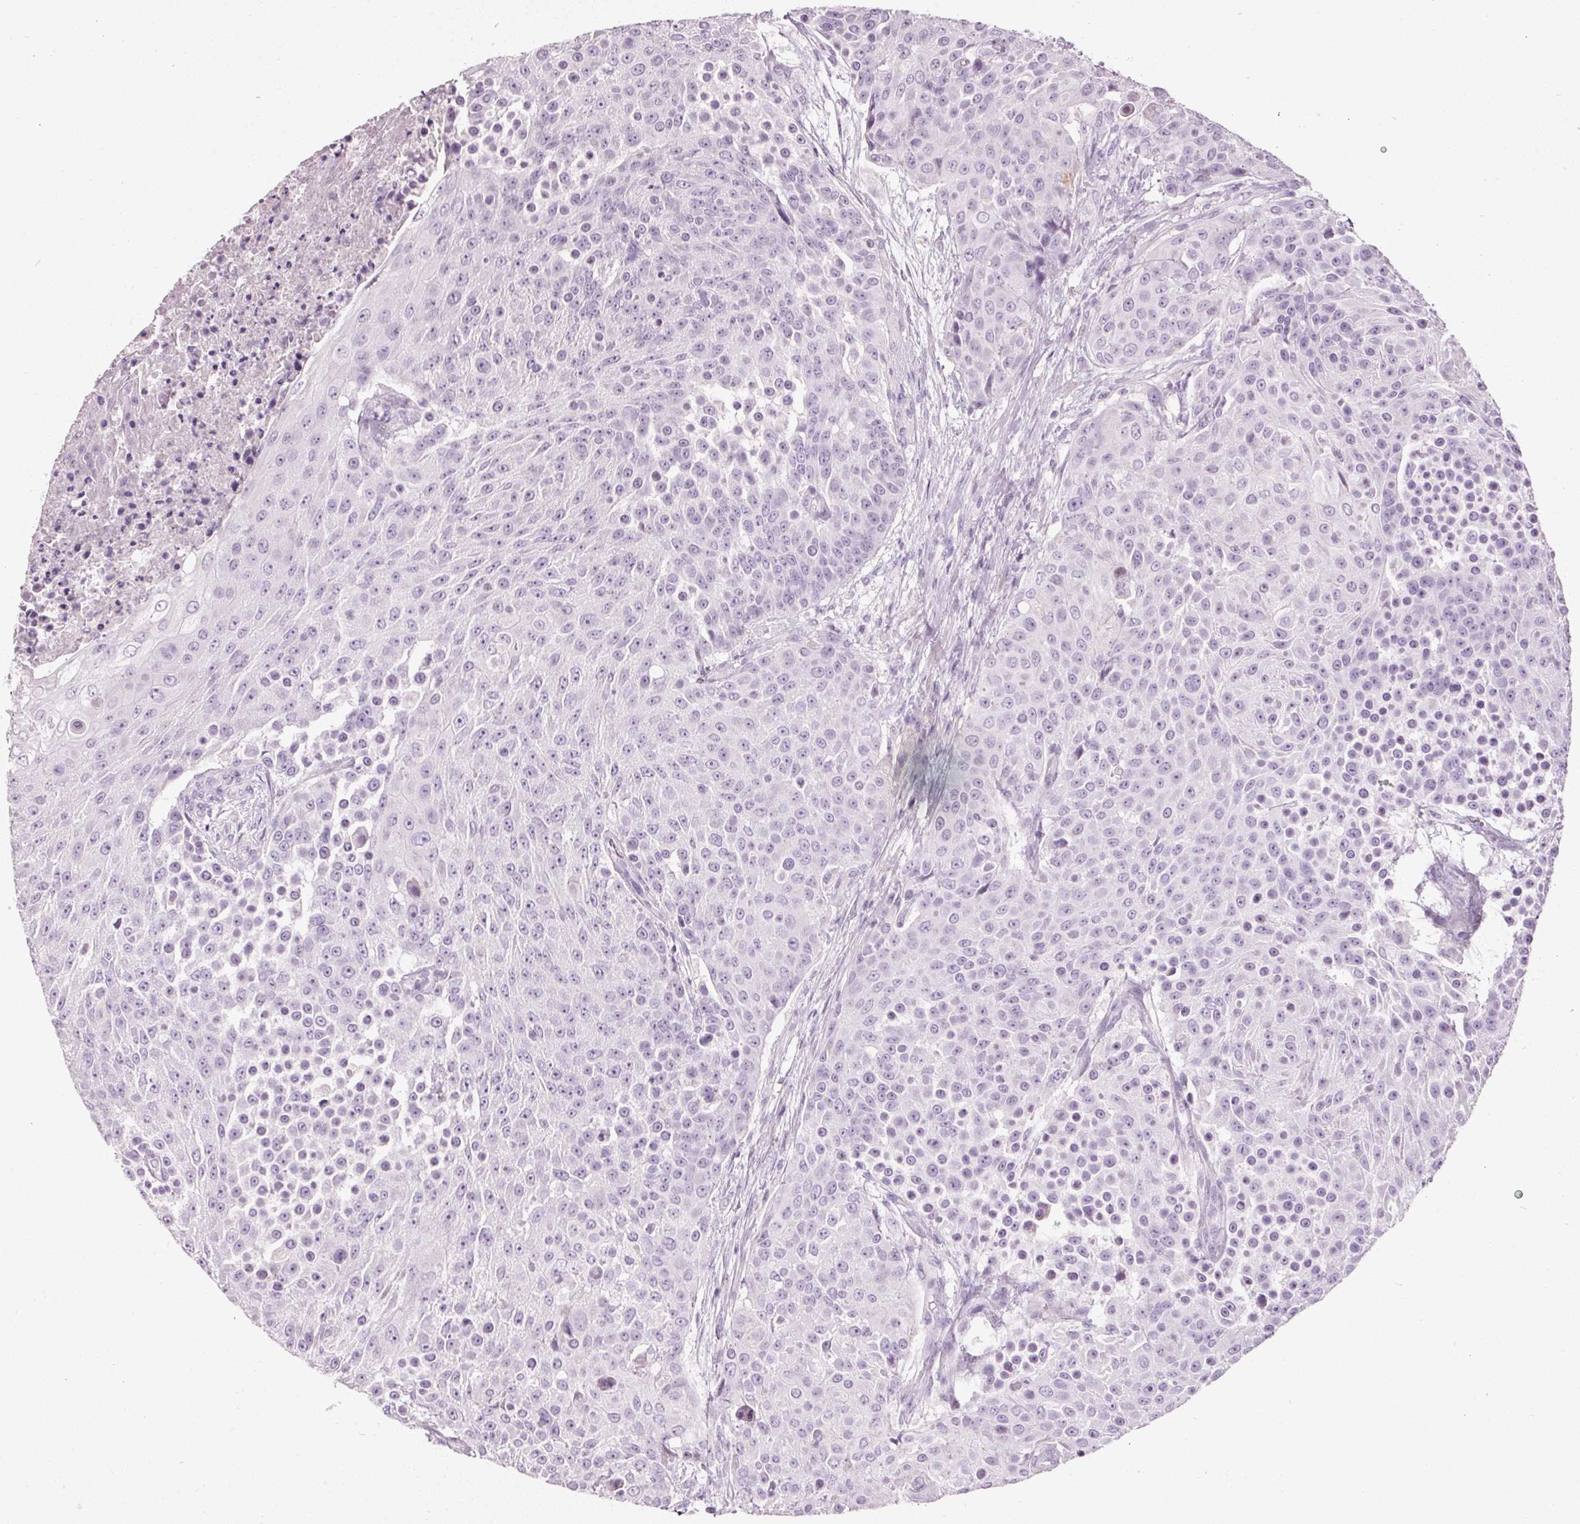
{"staining": {"intensity": "negative", "quantity": "none", "location": "none"}, "tissue": "urothelial cancer", "cell_type": "Tumor cells", "image_type": "cancer", "snomed": [{"axis": "morphology", "description": "Urothelial carcinoma, High grade"}, {"axis": "topography", "description": "Urinary bladder"}], "caption": "The IHC micrograph has no significant positivity in tumor cells of urothelial cancer tissue.", "gene": "MUC5AC", "patient": {"sex": "female", "age": 63}}